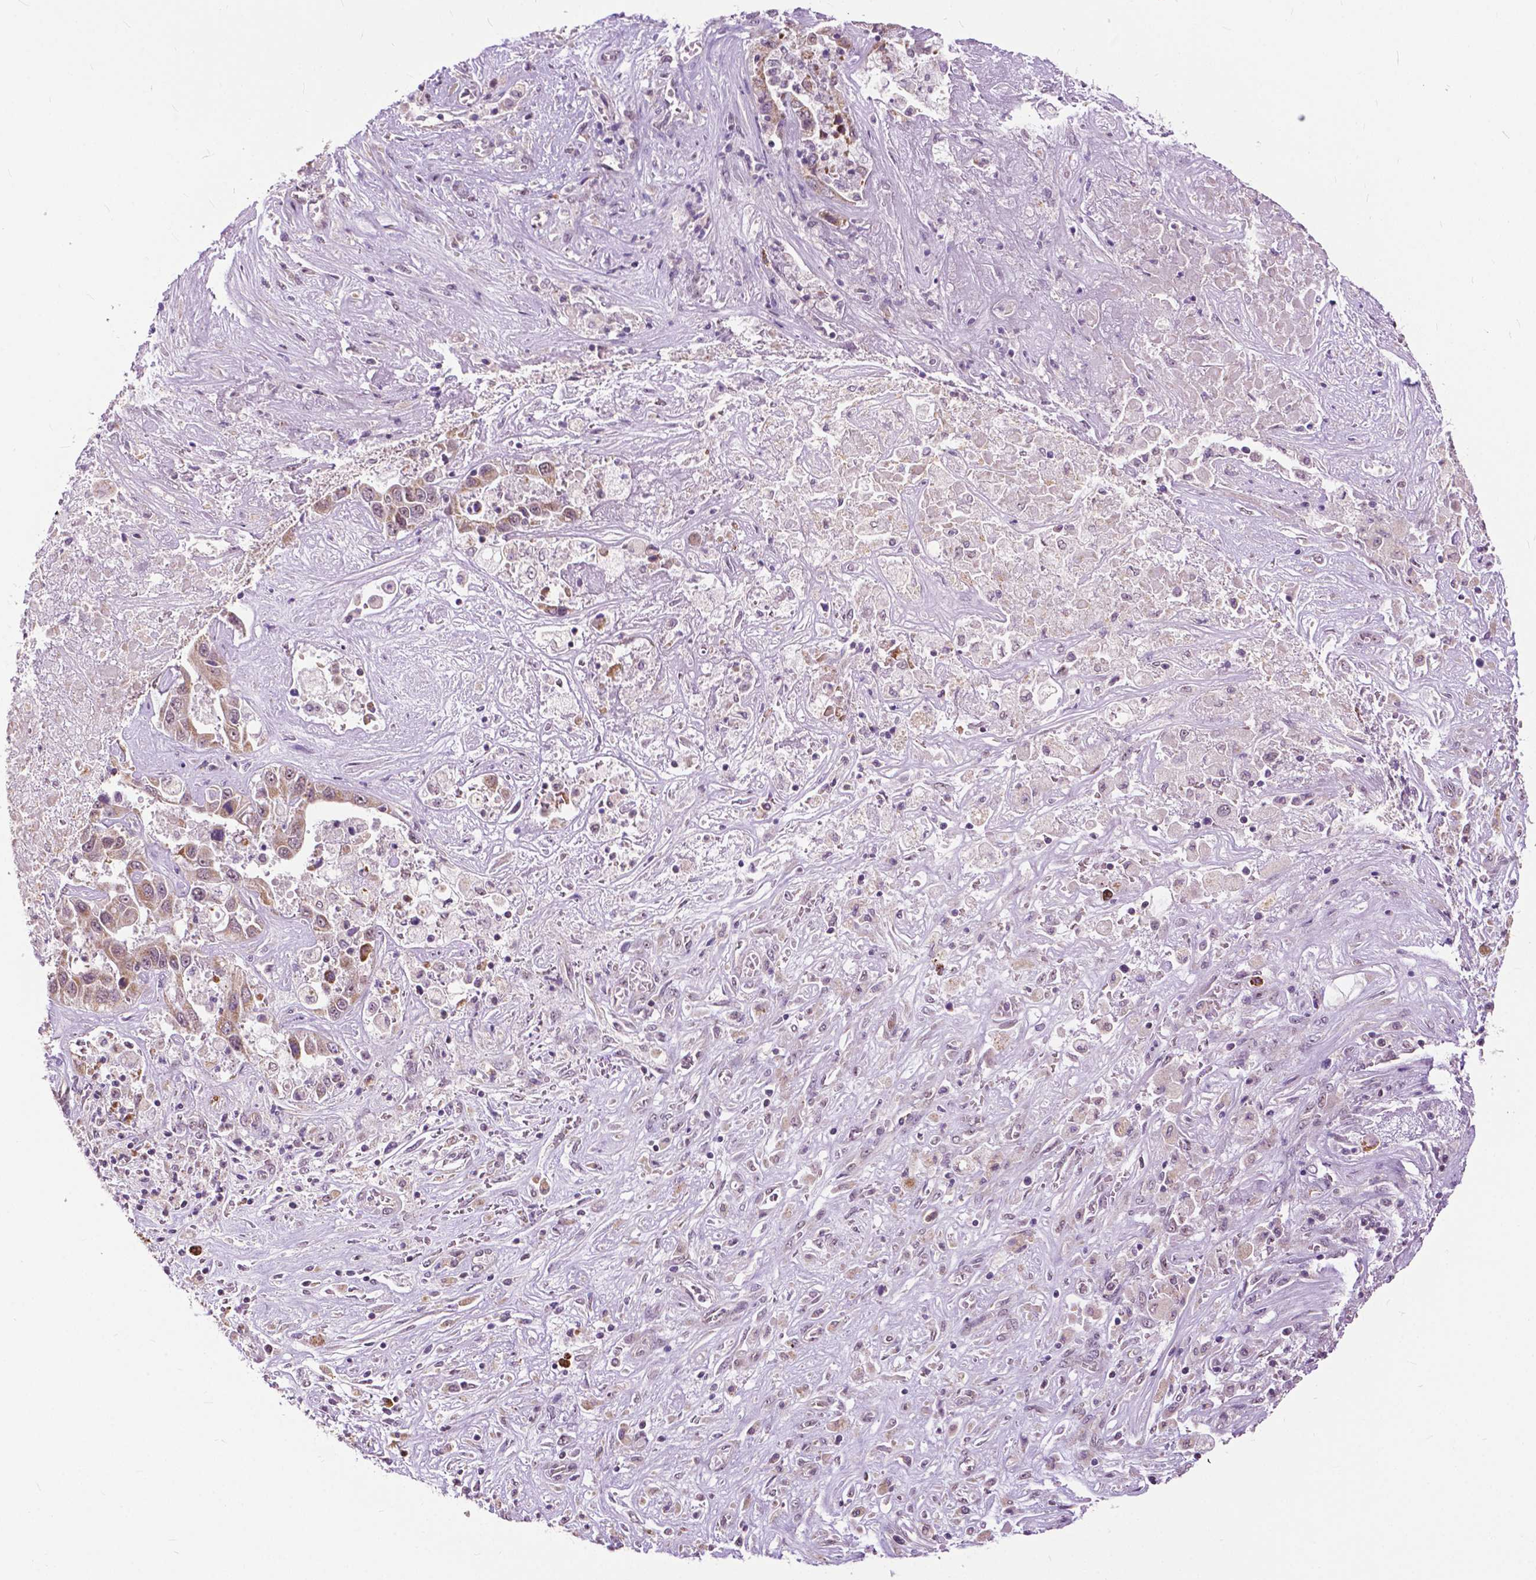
{"staining": {"intensity": "weak", "quantity": ">75%", "location": "cytoplasmic/membranous"}, "tissue": "liver cancer", "cell_type": "Tumor cells", "image_type": "cancer", "snomed": [{"axis": "morphology", "description": "Cholangiocarcinoma"}, {"axis": "topography", "description": "Liver"}], "caption": "The micrograph shows staining of liver cancer, revealing weak cytoplasmic/membranous protein expression (brown color) within tumor cells.", "gene": "TTC9B", "patient": {"sex": "female", "age": 52}}